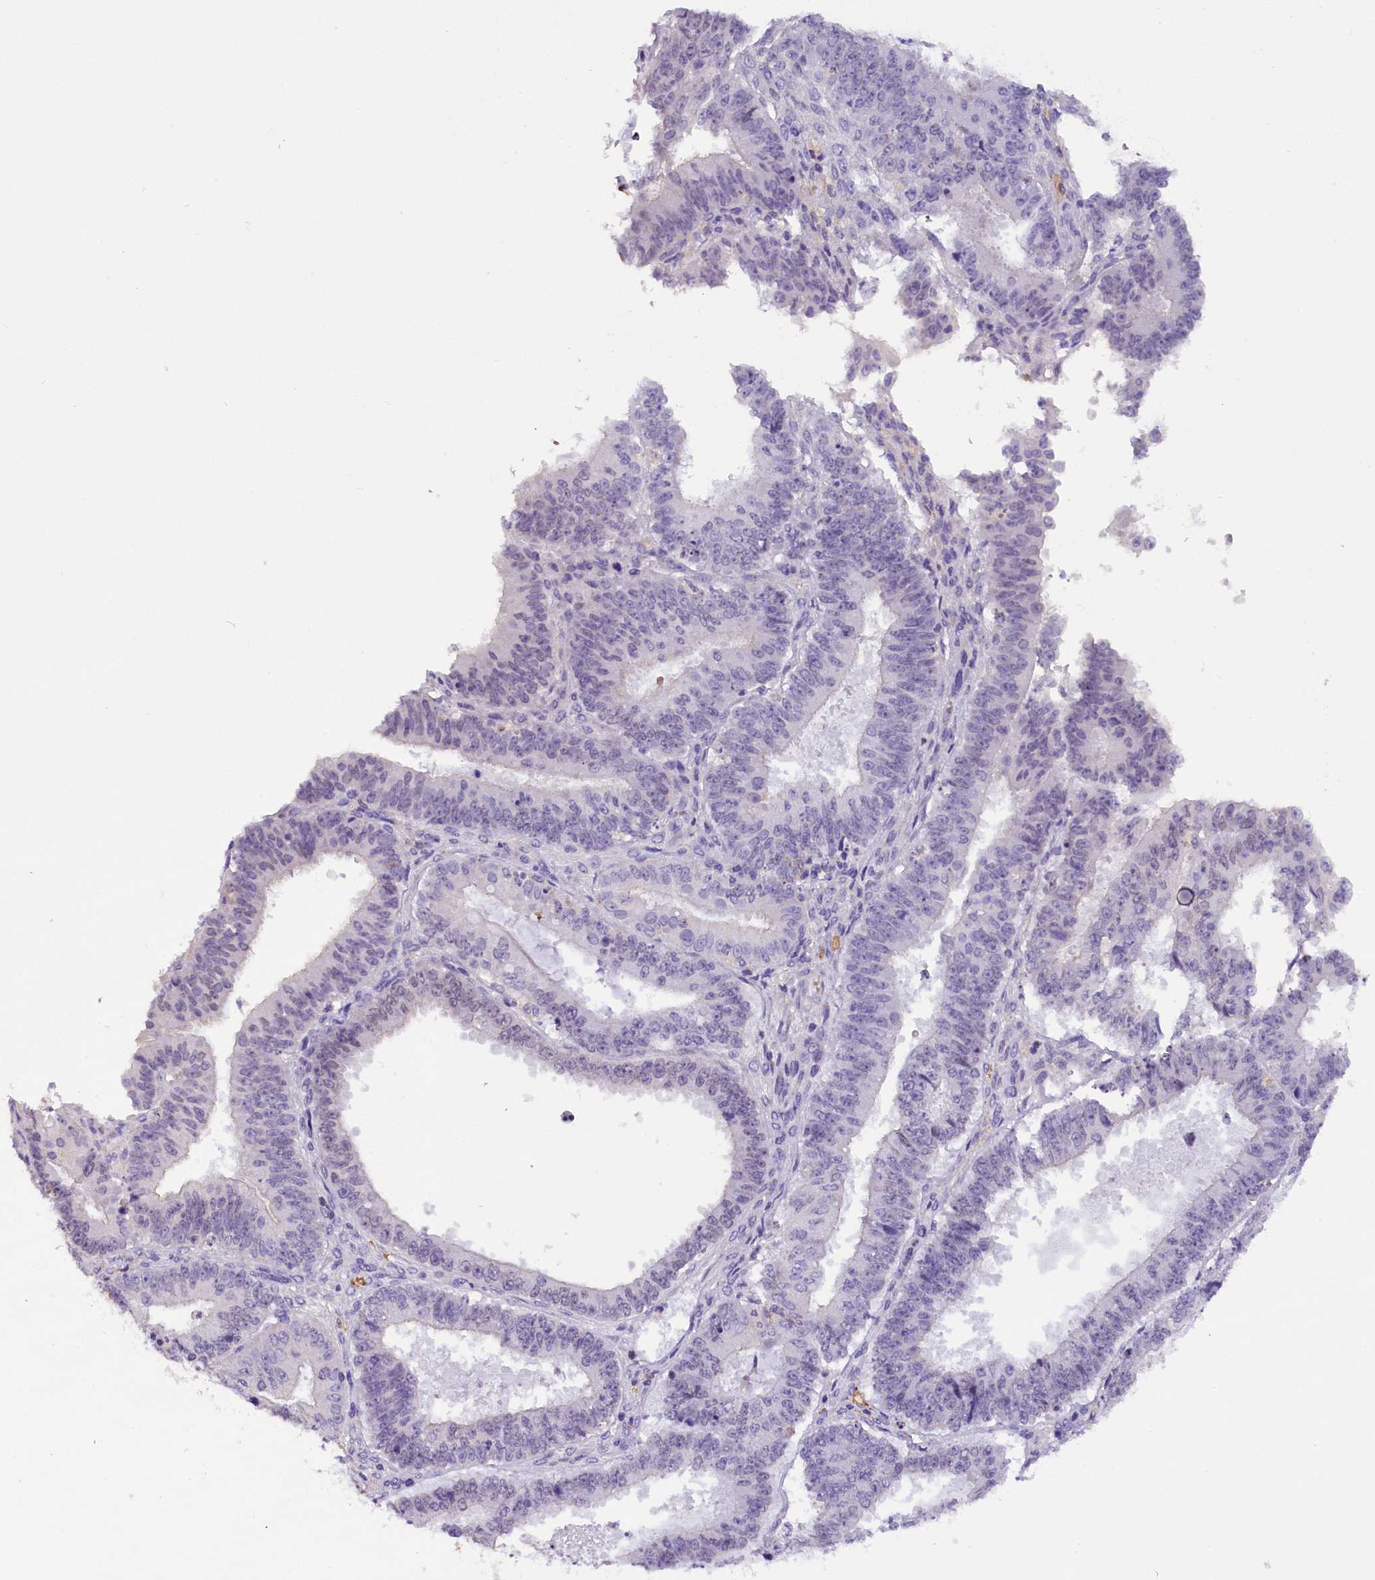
{"staining": {"intensity": "negative", "quantity": "none", "location": "none"}, "tissue": "ovarian cancer", "cell_type": "Tumor cells", "image_type": "cancer", "snomed": [{"axis": "morphology", "description": "Carcinoma, endometroid"}, {"axis": "topography", "description": "Appendix"}, {"axis": "topography", "description": "Ovary"}], "caption": "A photomicrograph of human endometroid carcinoma (ovarian) is negative for staining in tumor cells.", "gene": "MEX3B", "patient": {"sex": "female", "age": 42}}